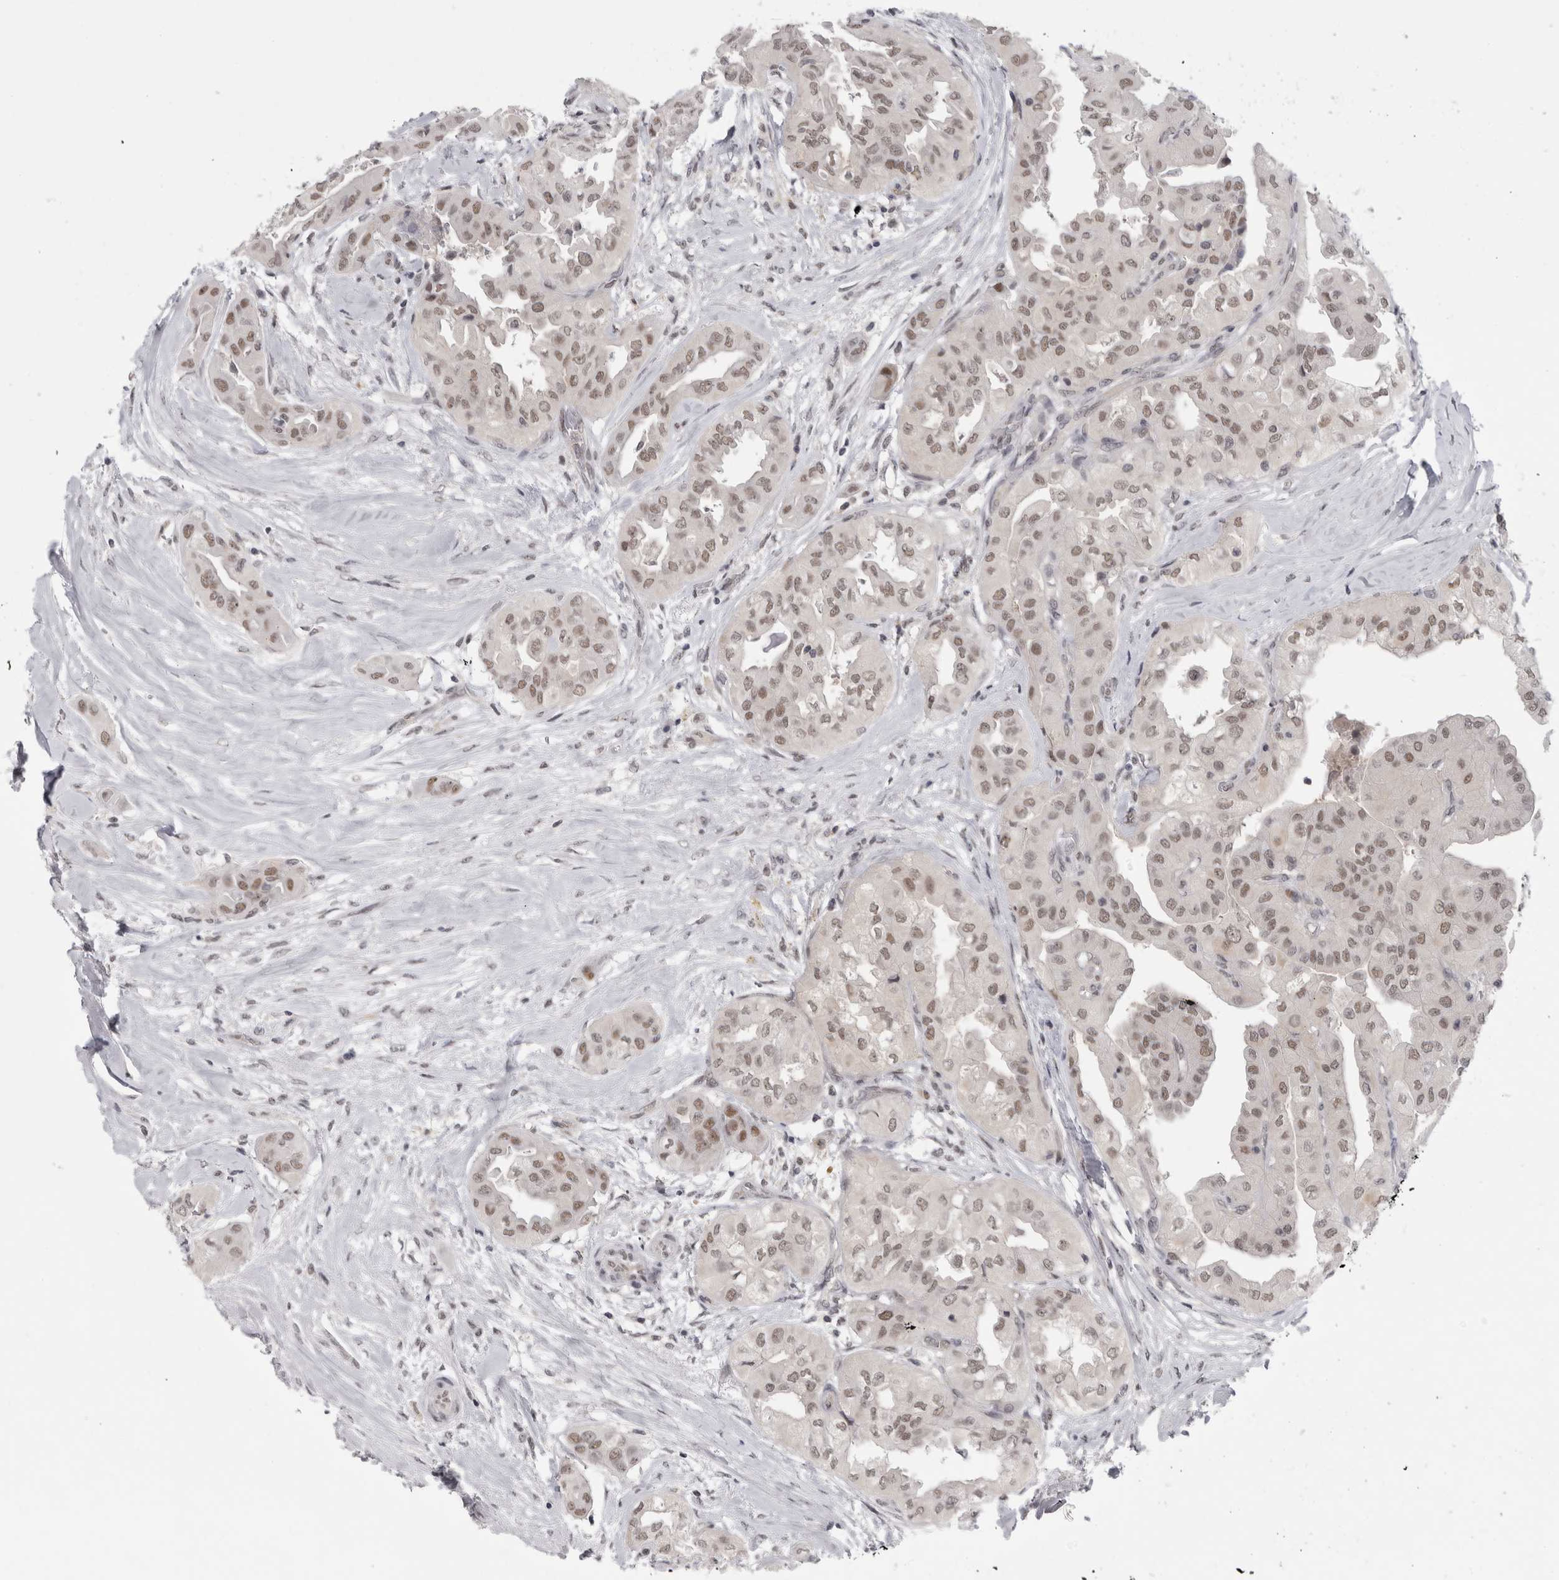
{"staining": {"intensity": "moderate", "quantity": ">75%", "location": "nuclear"}, "tissue": "thyroid cancer", "cell_type": "Tumor cells", "image_type": "cancer", "snomed": [{"axis": "morphology", "description": "Papillary adenocarcinoma, NOS"}, {"axis": "topography", "description": "Thyroid gland"}], "caption": "The photomicrograph shows immunohistochemical staining of thyroid cancer (papillary adenocarcinoma). There is moderate nuclear staining is identified in approximately >75% of tumor cells. The staining was performed using DAB to visualize the protein expression in brown, while the nuclei were stained in blue with hematoxylin (Magnification: 20x).", "gene": "PSMB2", "patient": {"sex": "female", "age": 59}}